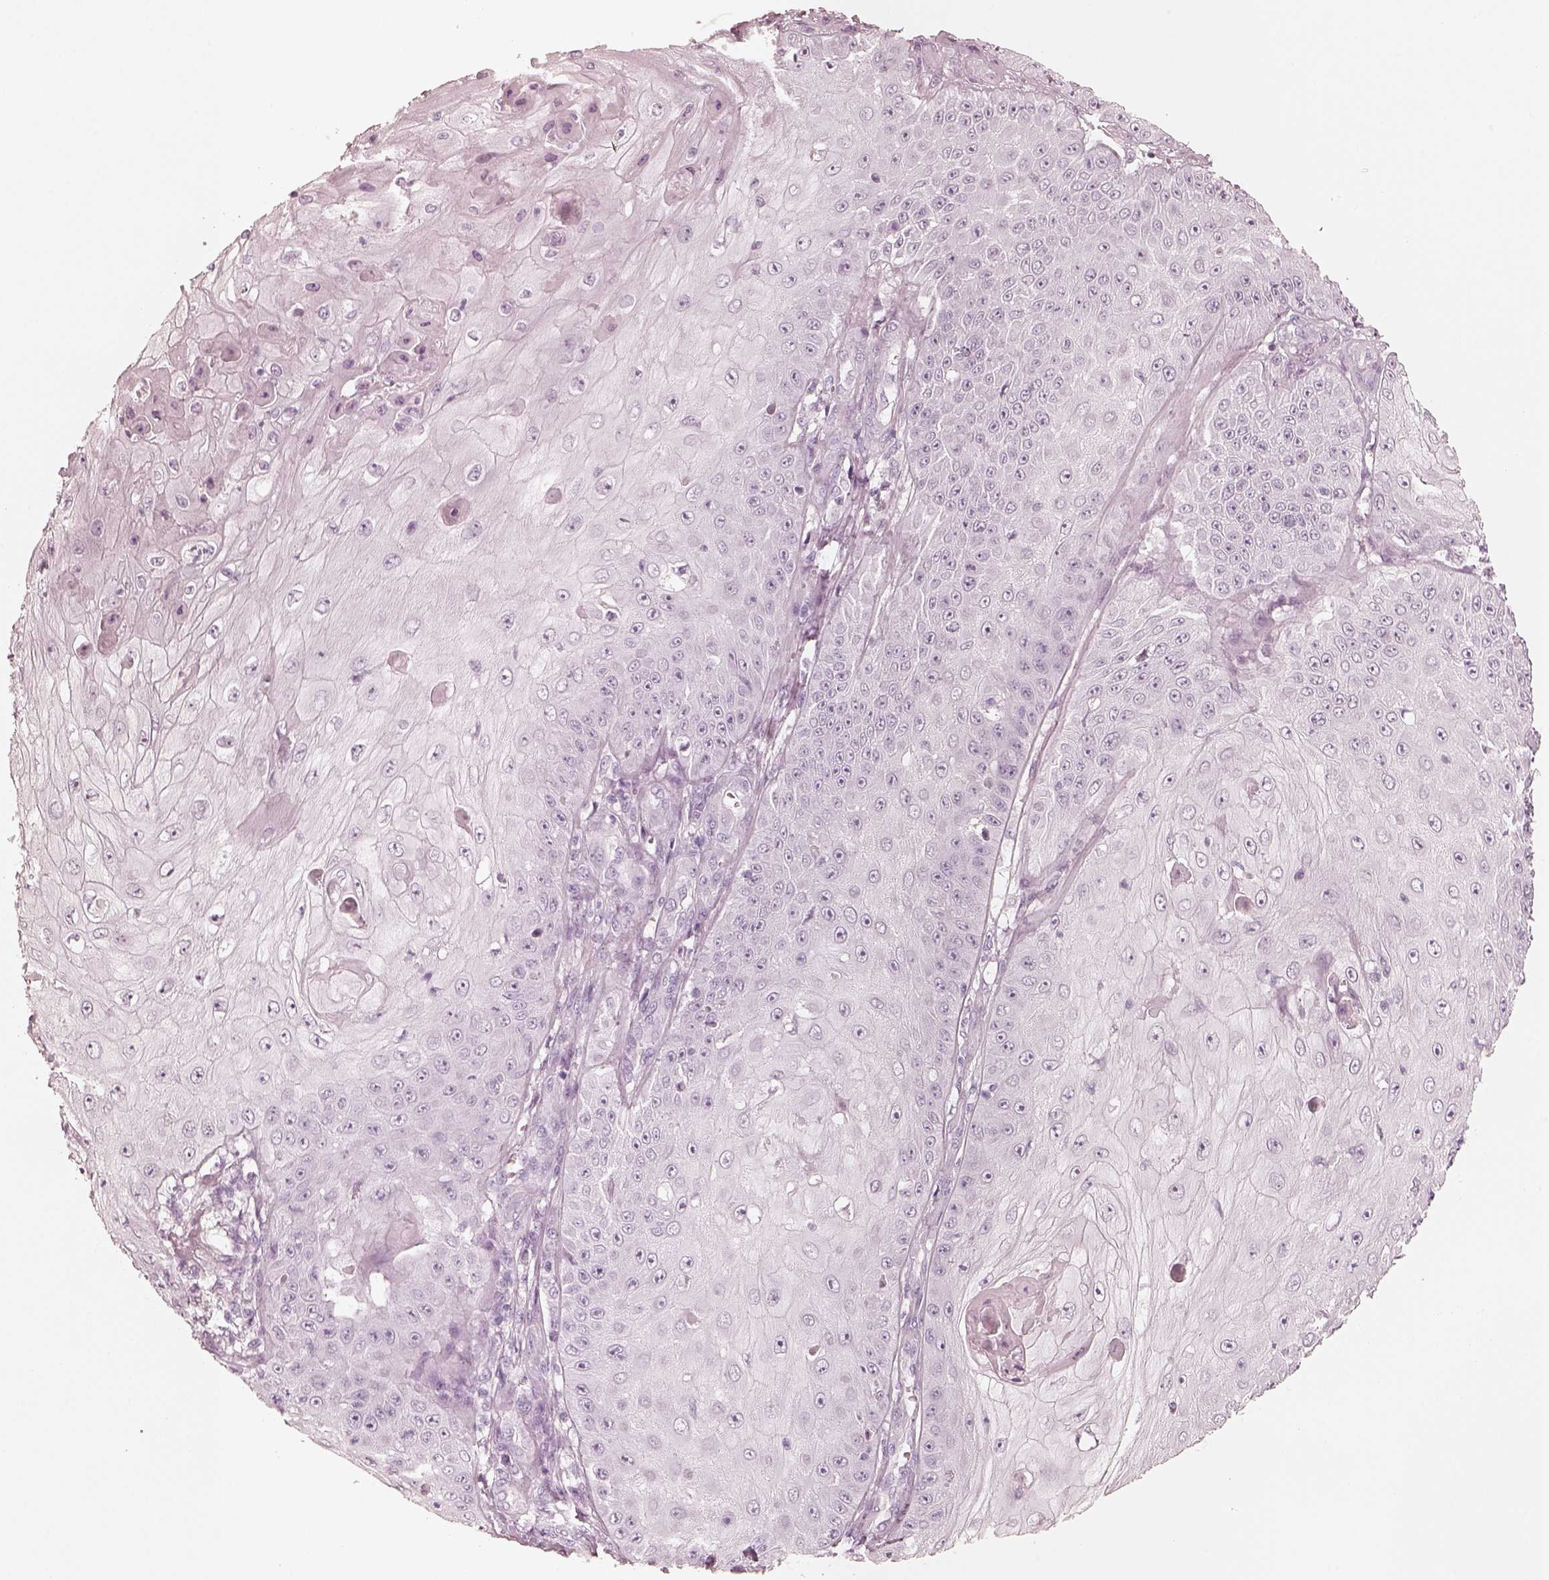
{"staining": {"intensity": "negative", "quantity": "none", "location": "none"}, "tissue": "skin cancer", "cell_type": "Tumor cells", "image_type": "cancer", "snomed": [{"axis": "morphology", "description": "Squamous cell carcinoma, NOS"}, {"axis": "topography", "description": "Skin"}], "caption": "Micrograph shows no significant protein staining in tumor cells of skin cancer. (DAB immunohistochemistry (IHC), high magnification).", "gene": "KRT72", "patient": {"sex": "male", "age": 70}}